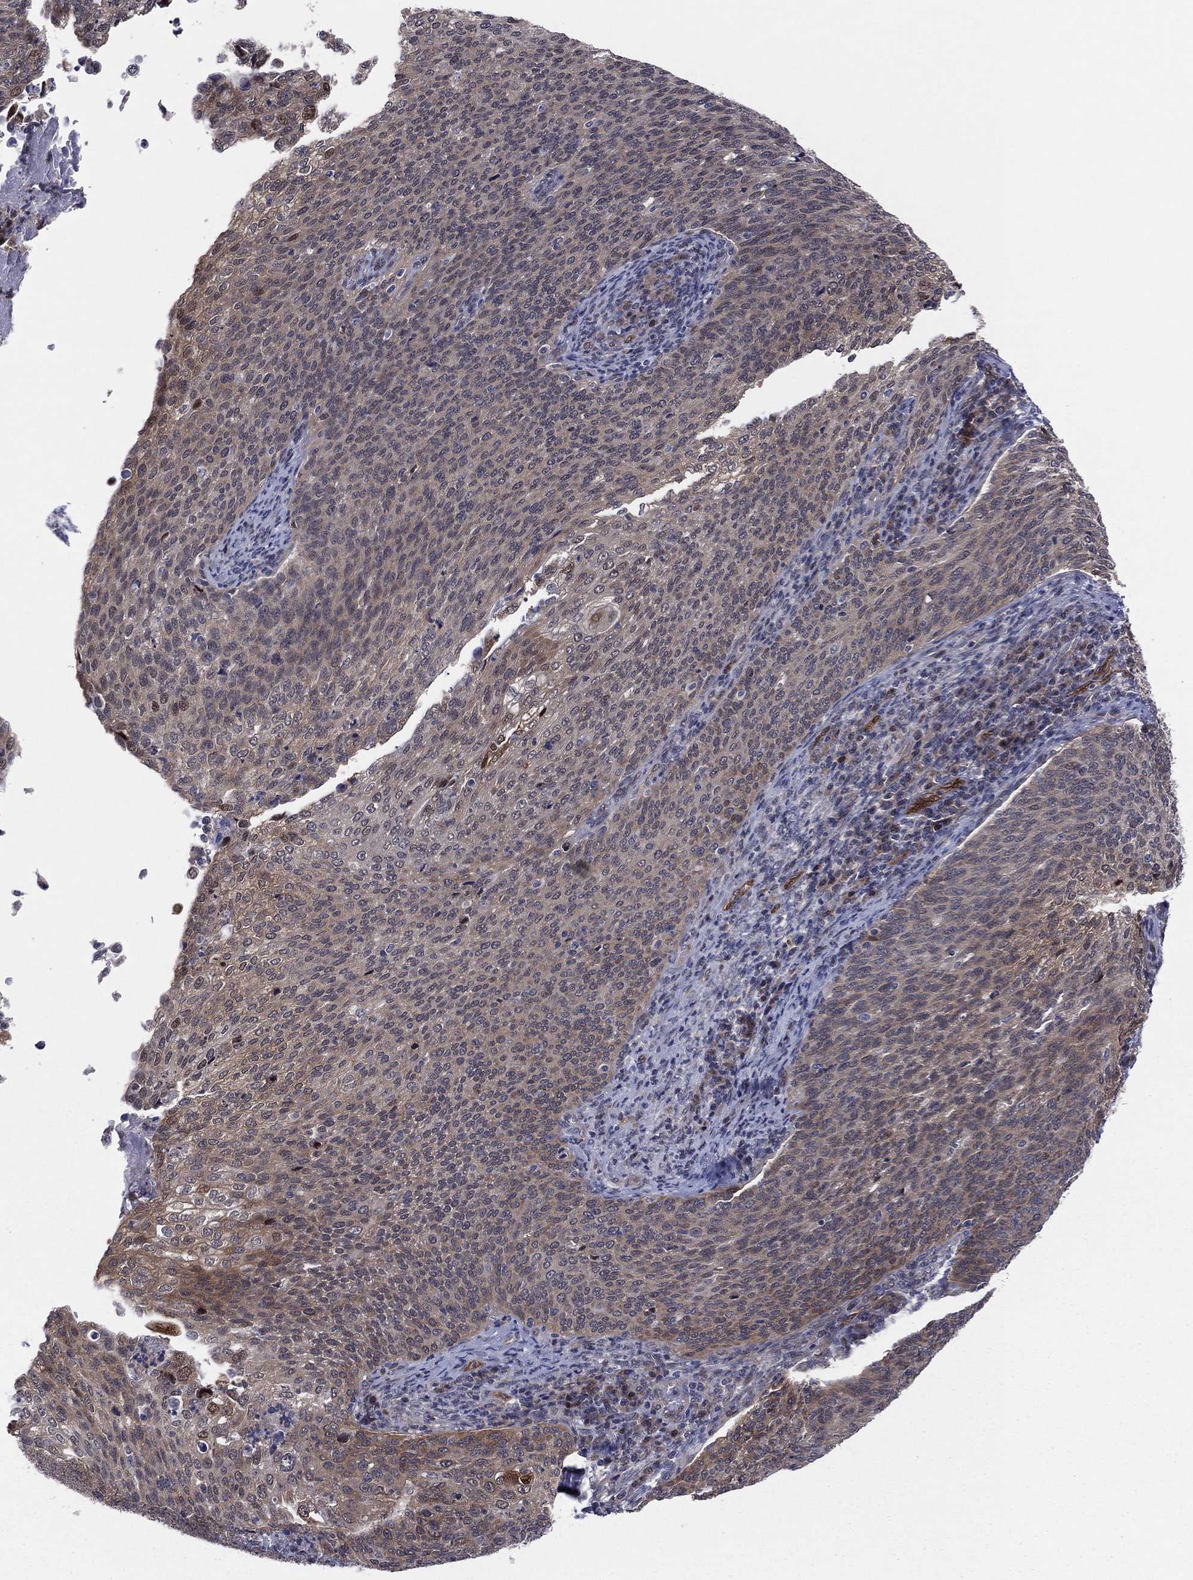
{"staining": {"intensity": "moderate", "quantity": "25%-75%", "location": "cytoplasmic/membranous,nuclear"}, "tissue": "cervical cancer", "cell_type": "Tumor cells", "image_type": "cancer", "snomed": [{"axis": "morphology", "description": "Squamous cell carcinoma, NOS"}, {"axis": "topography", "description": "Cervix"}], "caption": "The micrograph displays immunohistochemical staining of cervical cancer. There is moderate cytoplasmic/membranous and nuclear positivity is appreciated in about 25%-75% of tumor cells.", "gene": "SNCG", "patient": {"sex": "female", "age": 52}}